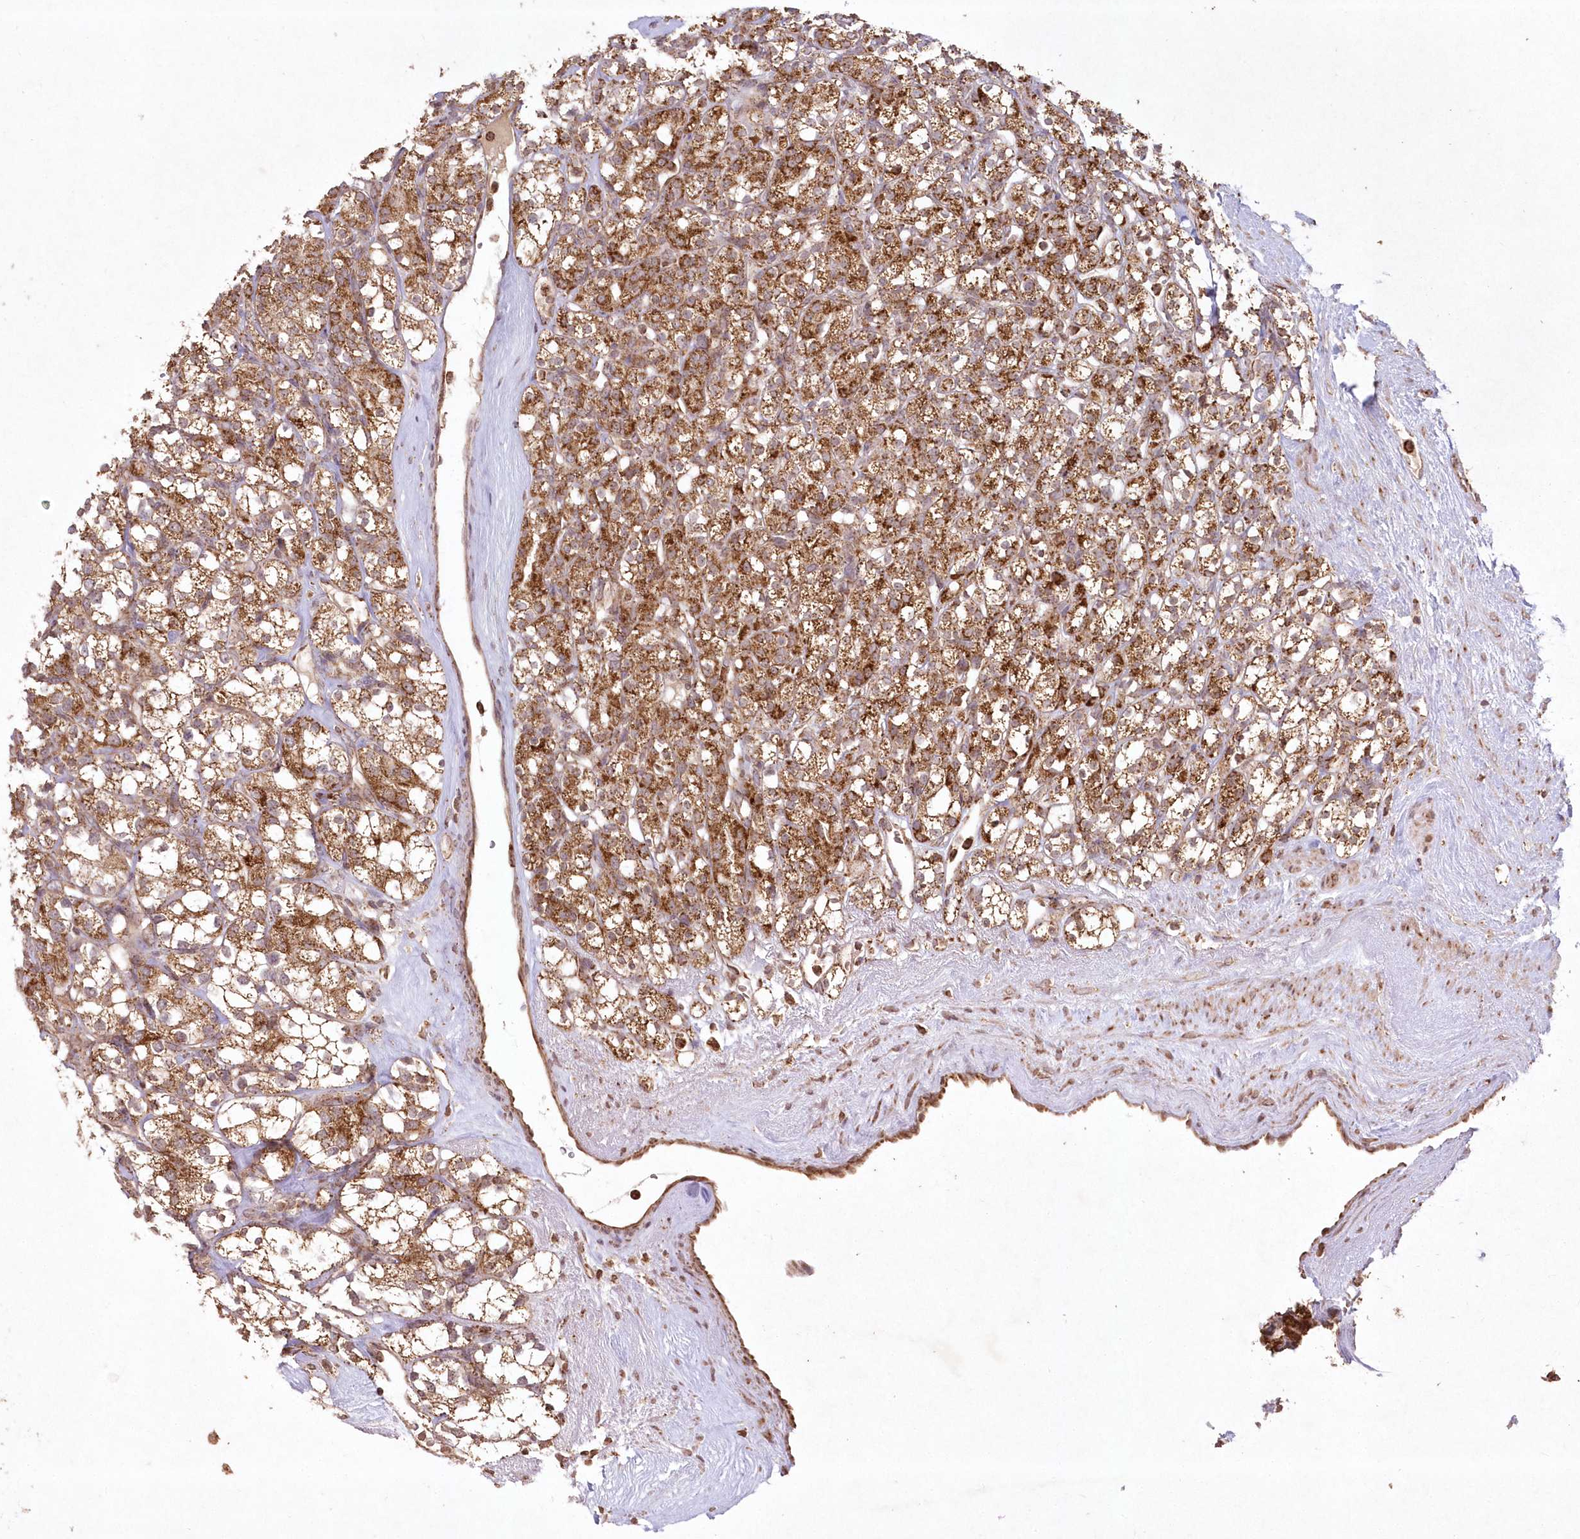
{"staining": {"intensity": "moderate", "quantity": ">75%", "location": "cytoplasmic/membranous"}, "tissue": "renal cancer", "cell_type": "Tumor cells", "image_type": "cancer", "snomed": [{"axis": "morphology", "description": "Adenocarcinoma, NOS"}, {"axis": "topography", "description": "Kidney"}], "caption": "Immunohistochemistry of human adenocarcinoma (renal) reveals medium levels of moderate cytoplasmic/membranous staining in about >75% of tumor cells. (Stains: DAB (3,3'-diaminobenzidine) in brown, nuclei in blue, Microscopy: brightfield microscopy at high magnification).", "gene": "LRPPRC", "patient": {"sex": "male", "age": 77}}